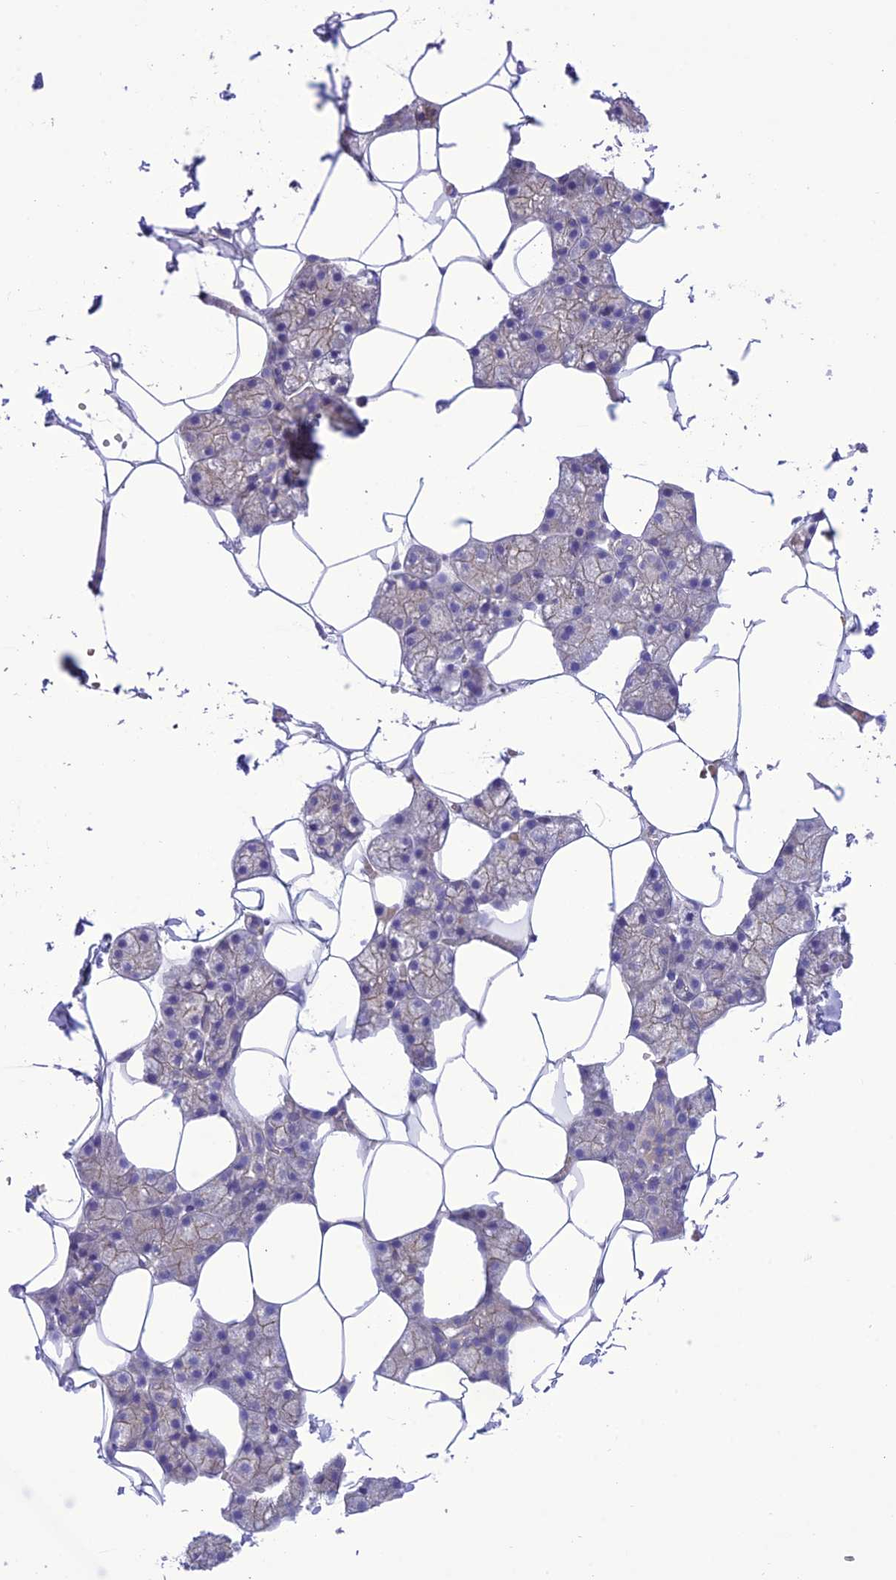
{"staining": {"intensity": "weak", "quantity": "25%-75%", "location": "cytoplasmic/membranous"}, "tissue": "salivary gland", "cell_type": "Glandular cells", "image_type": "normal", "snomed": [{"axis": "morphology", "description": "Normal tissue, NOS"}, {"axis": "topography", "description": "Salivary gland"}], "caption": "Glandular cells exhibit weak cytoplasmic/membranous expression in approximately 25%-75% of cells in benign salivary gland.", "gene": "PPFIA3", "patient": {"sex": "male", "age": 62}}